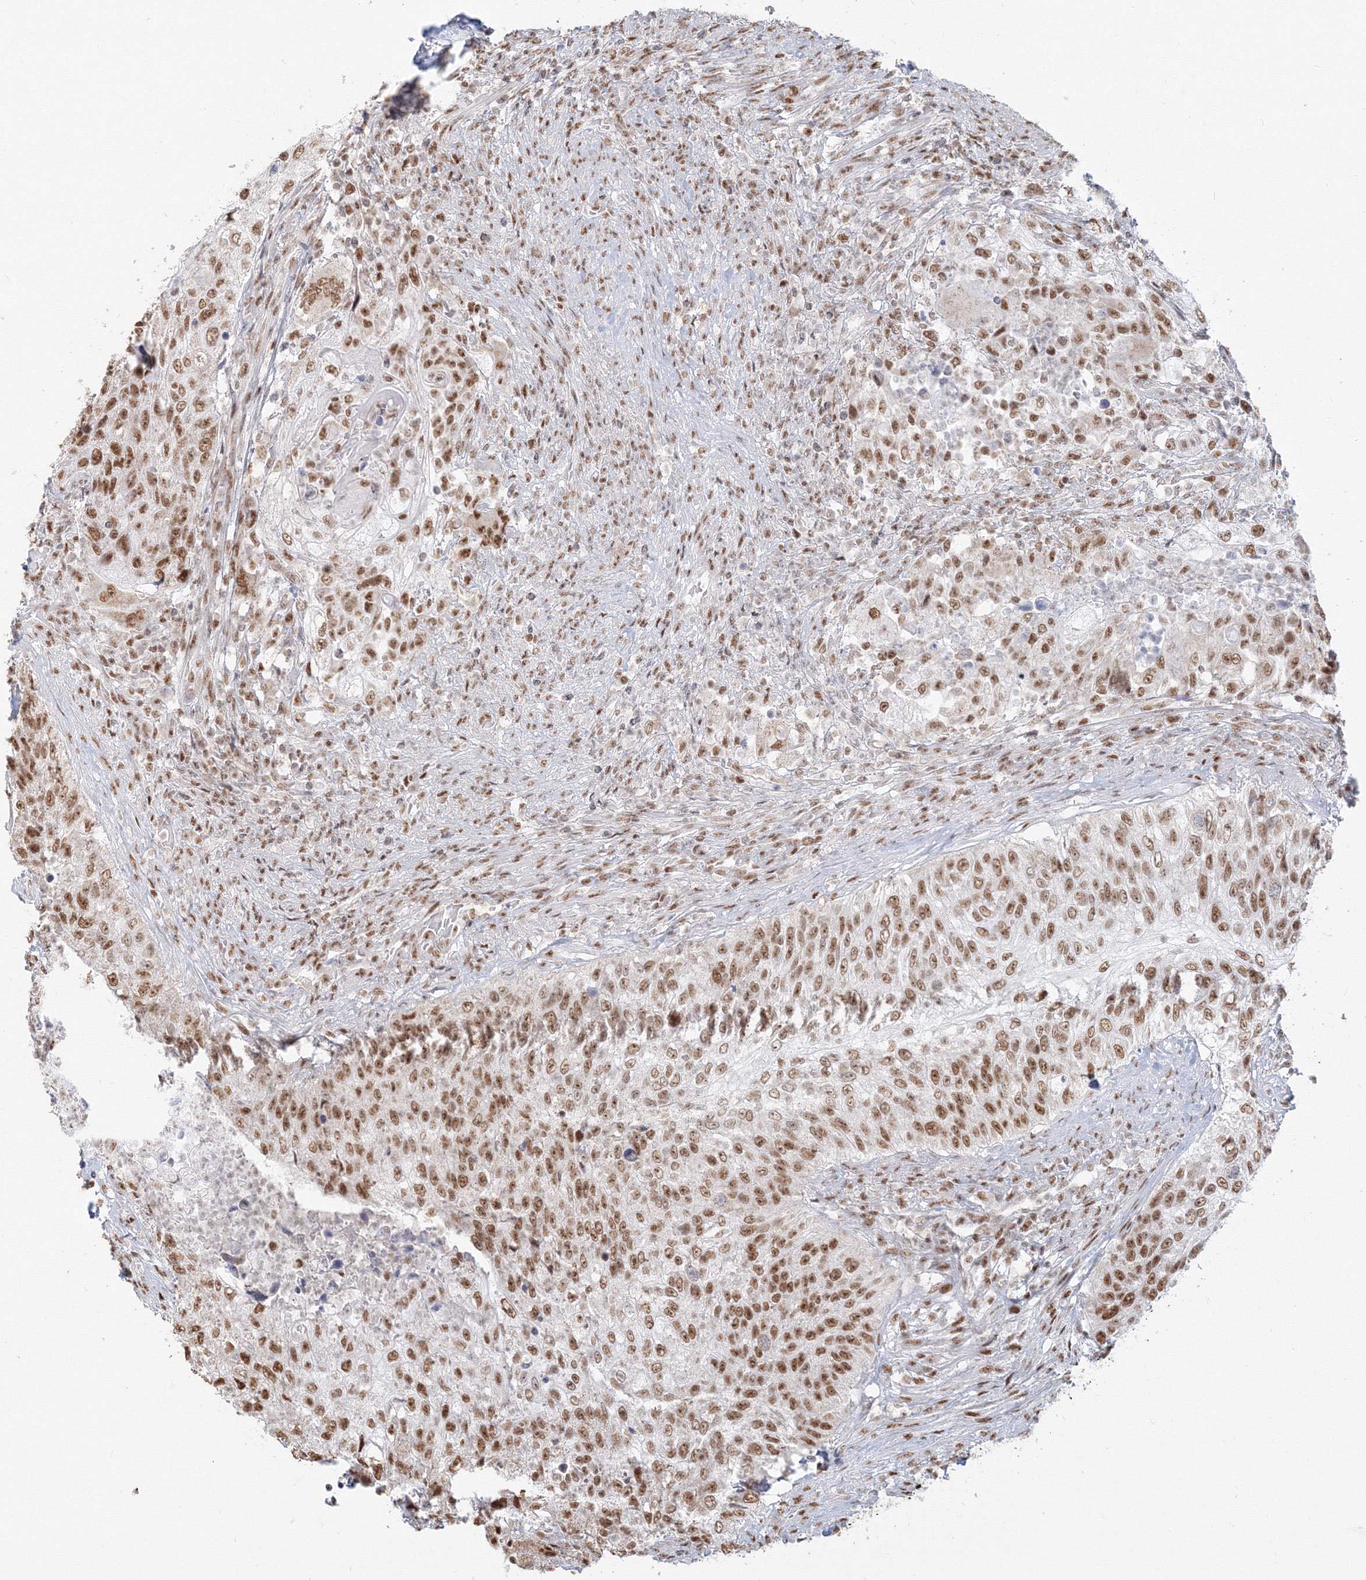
{"staining": {"intensity": "moderate", "quantity": ">75%", "location": "nuclear"}, "tissue": "urothelial cancer", "cell_type": "Tumor cells", "image_type": "cancer", "snomed": [{"axis": "morphology", "description": "Urothelial carcinoma, High grade"}, {"axis": "topography", "description": "Urinary bladder"}], "caption": "Urothelial carcinoma (high-grade) tissue exhibits moderate nuclear staining in approximately >75% of tumor cells, visualized by immunohistochemistry.", "gene": "PPP4R2", "patient": {"sex": "female", "age": 60}}